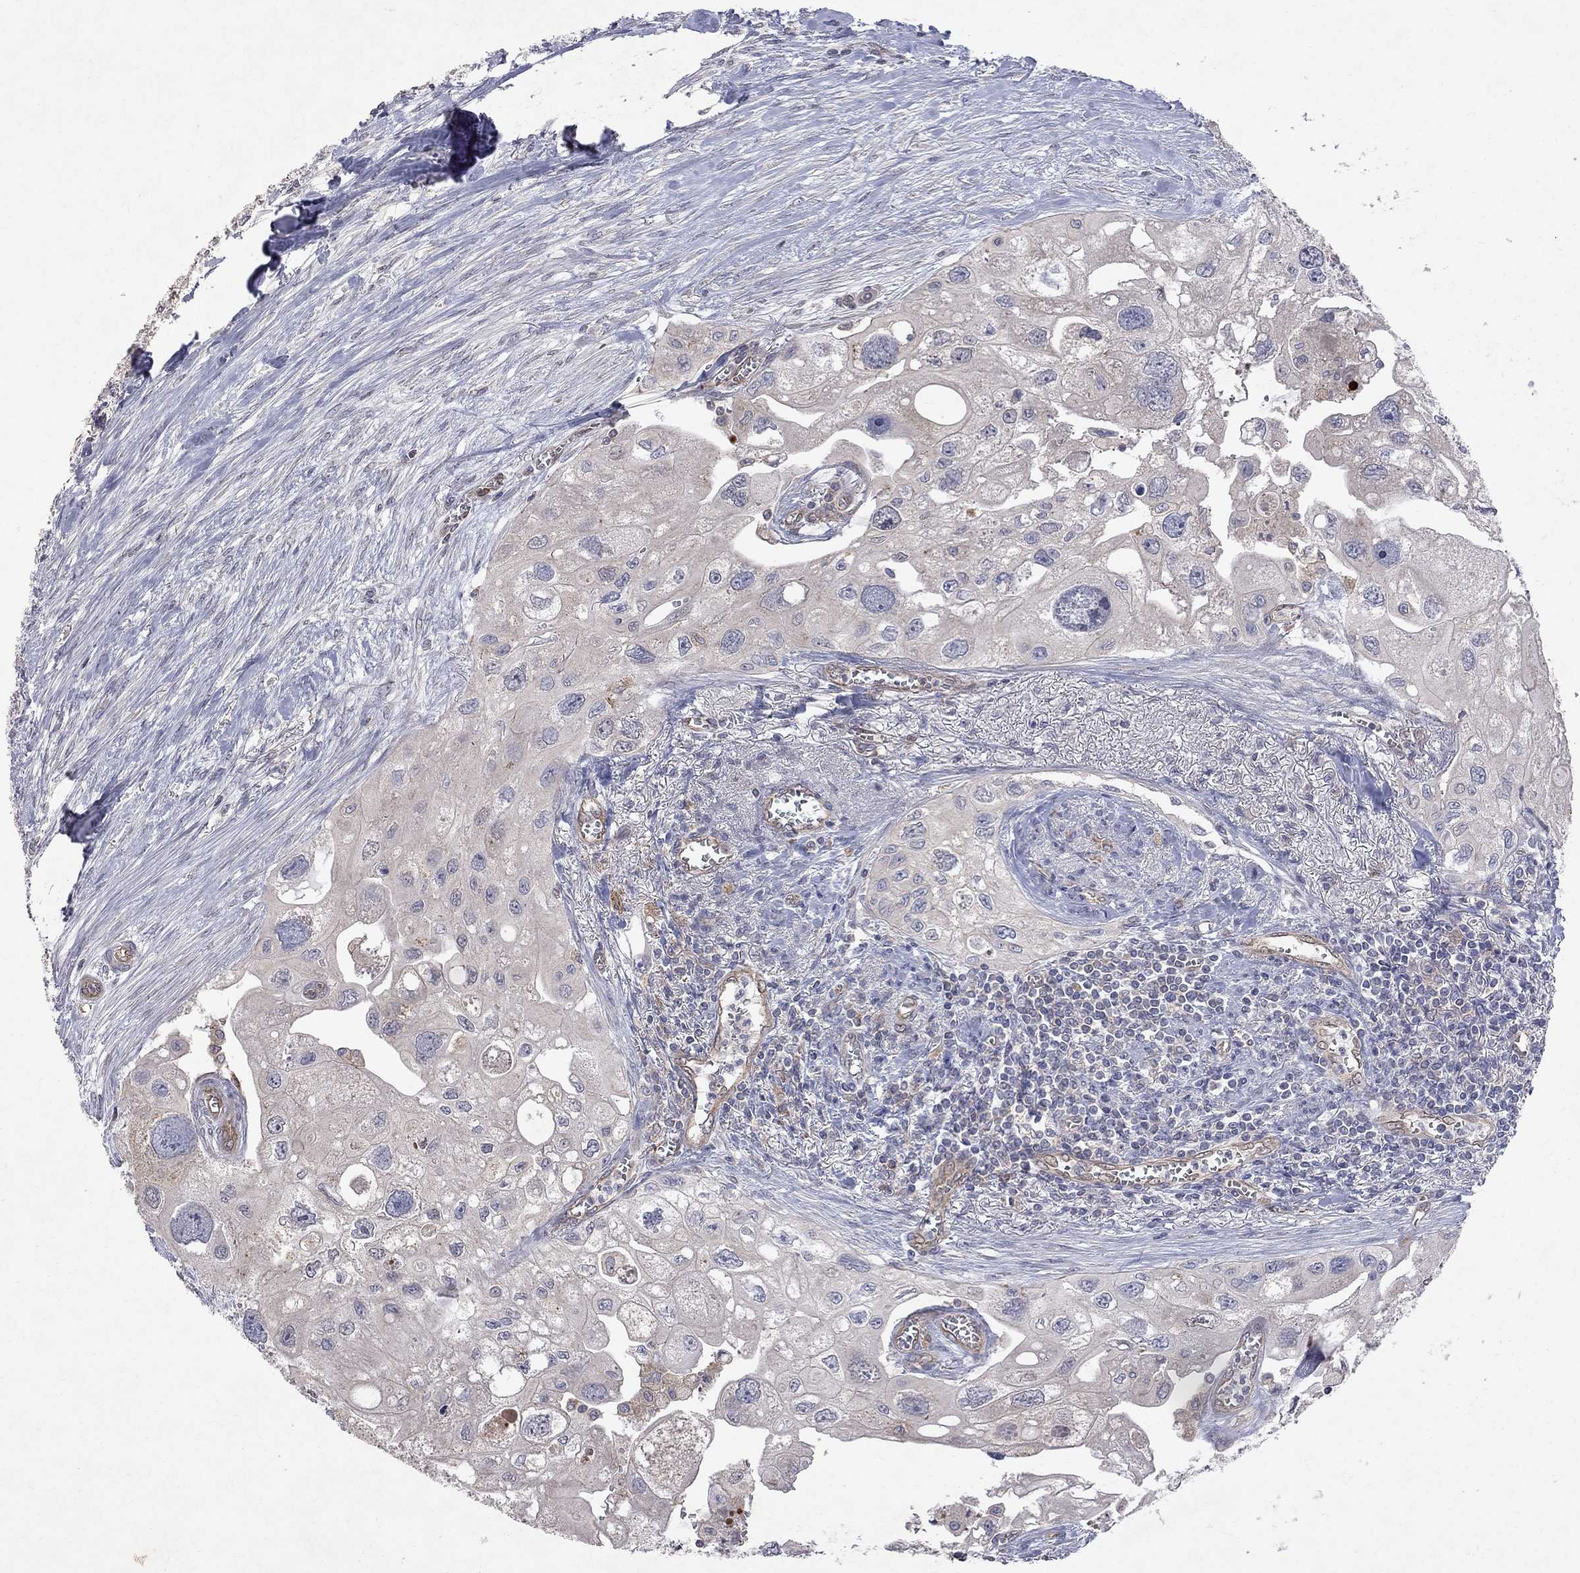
{"staining": {"intensity": "negative", "quantity": "none", "location": "none"}, "tissue": "urothelial cancer", "cell_type": "Tumor cells", "image_type": "cancer", "snomed": [{"axis": "morphology", "description": "Urothelial carcinoma, High grade"}, {"axis": "topography", "description": "Urinary bladder"}], "caption": "Immunohistochemical staining of human high-grade urothelial carcinoma shows no significant staining in tumor cells.", "gene": "ABI3", "patient": {"sex": "male", "age": 59}}